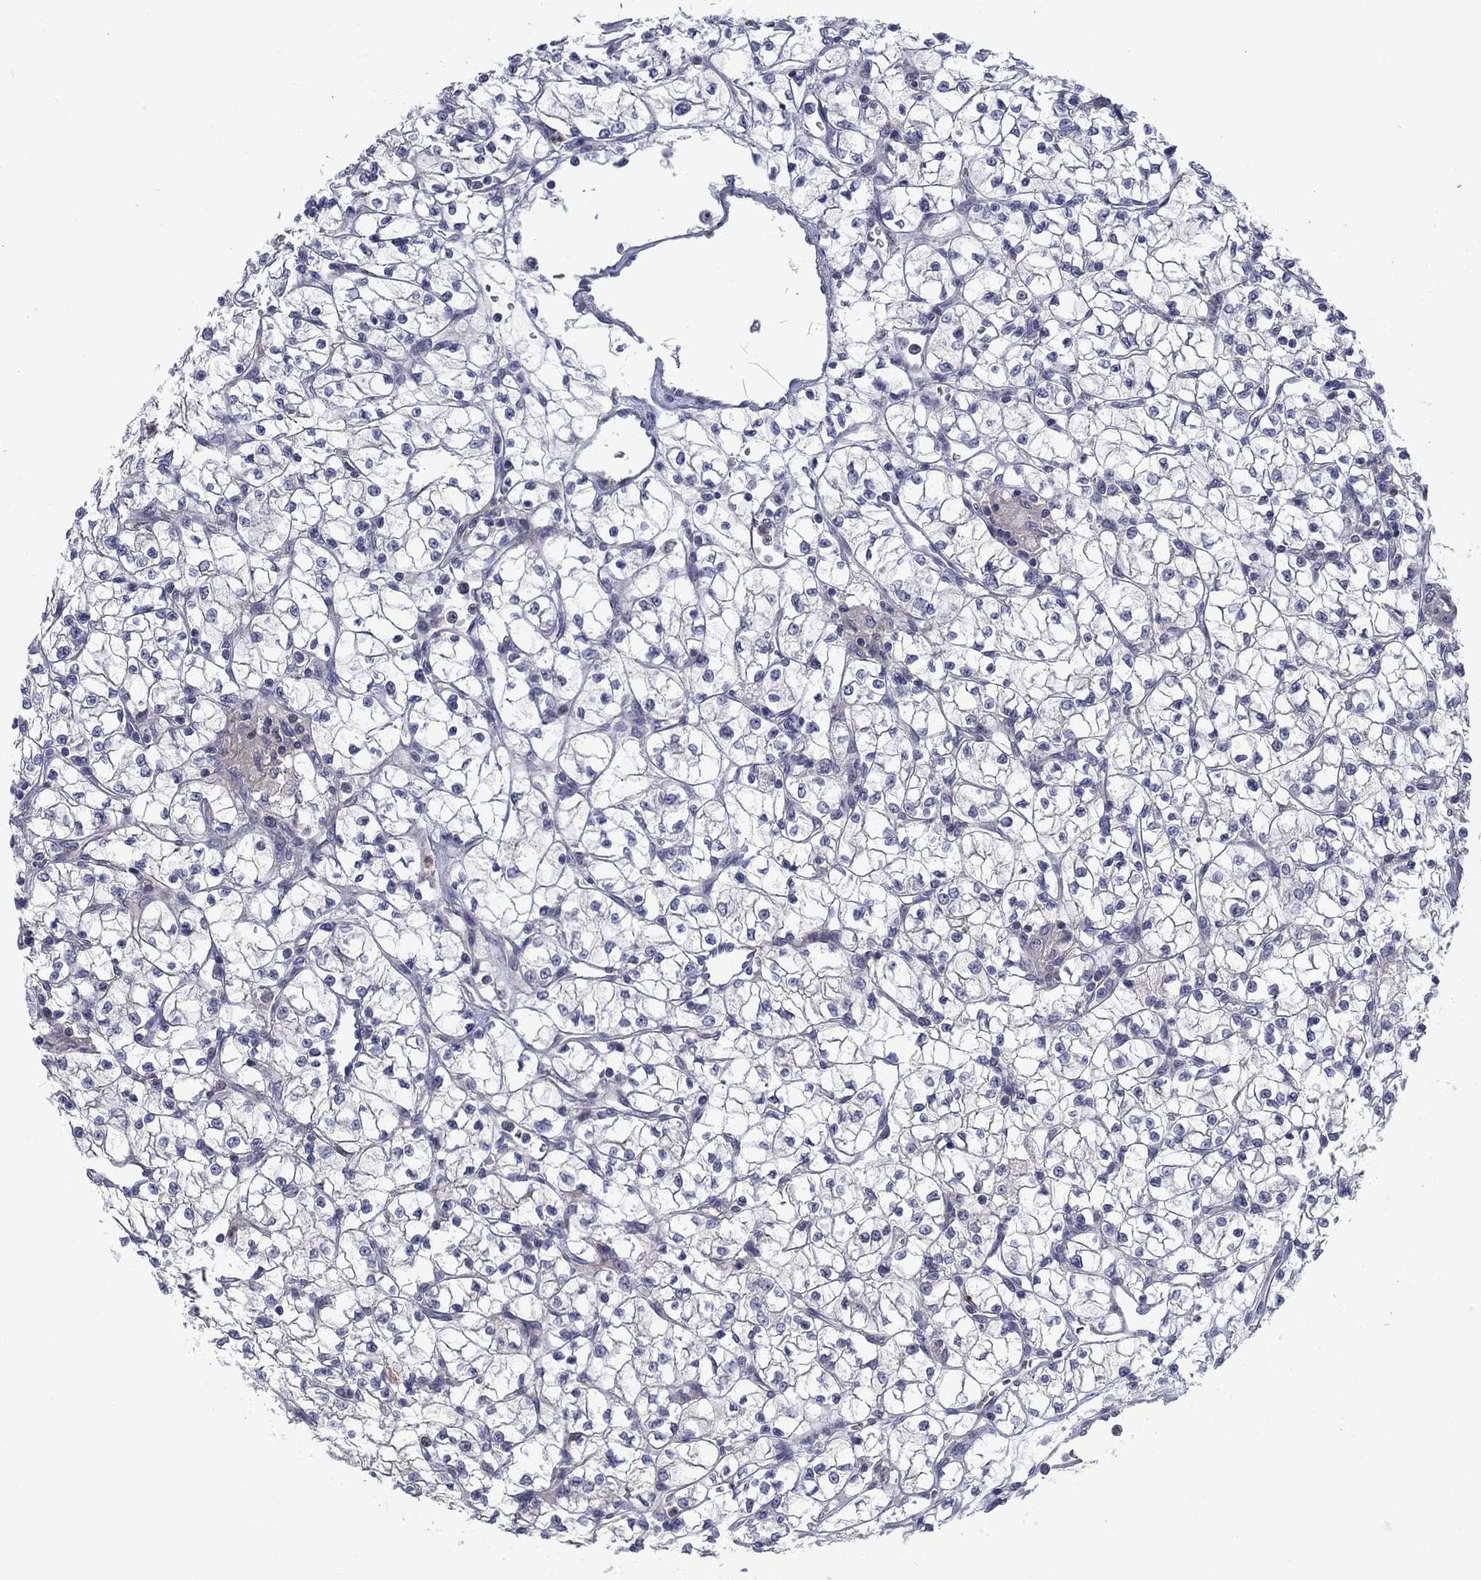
{"staining": {"intensity": "negative", "quantity": "none", "location": "none"}, "tissue": "renal cancer", "cell_type": "Tumor cells", "image_type": "cancer", "snomed": [{"axis": "morphology", "description": "Adenocarcinoma, NOS"}, {"axis": "topography", "description": "Kidney"}], "caption": "High magnification brightfield microscopy of adenocarcinoma (renal) stained with DAB (3,3'-diaminobenzidine) (brown) and counterstained with hematoxylin (blue): tumor cells show no significant positivity.", "gene": "KIF15", "patient": {"sex": "female", "age": 64}}